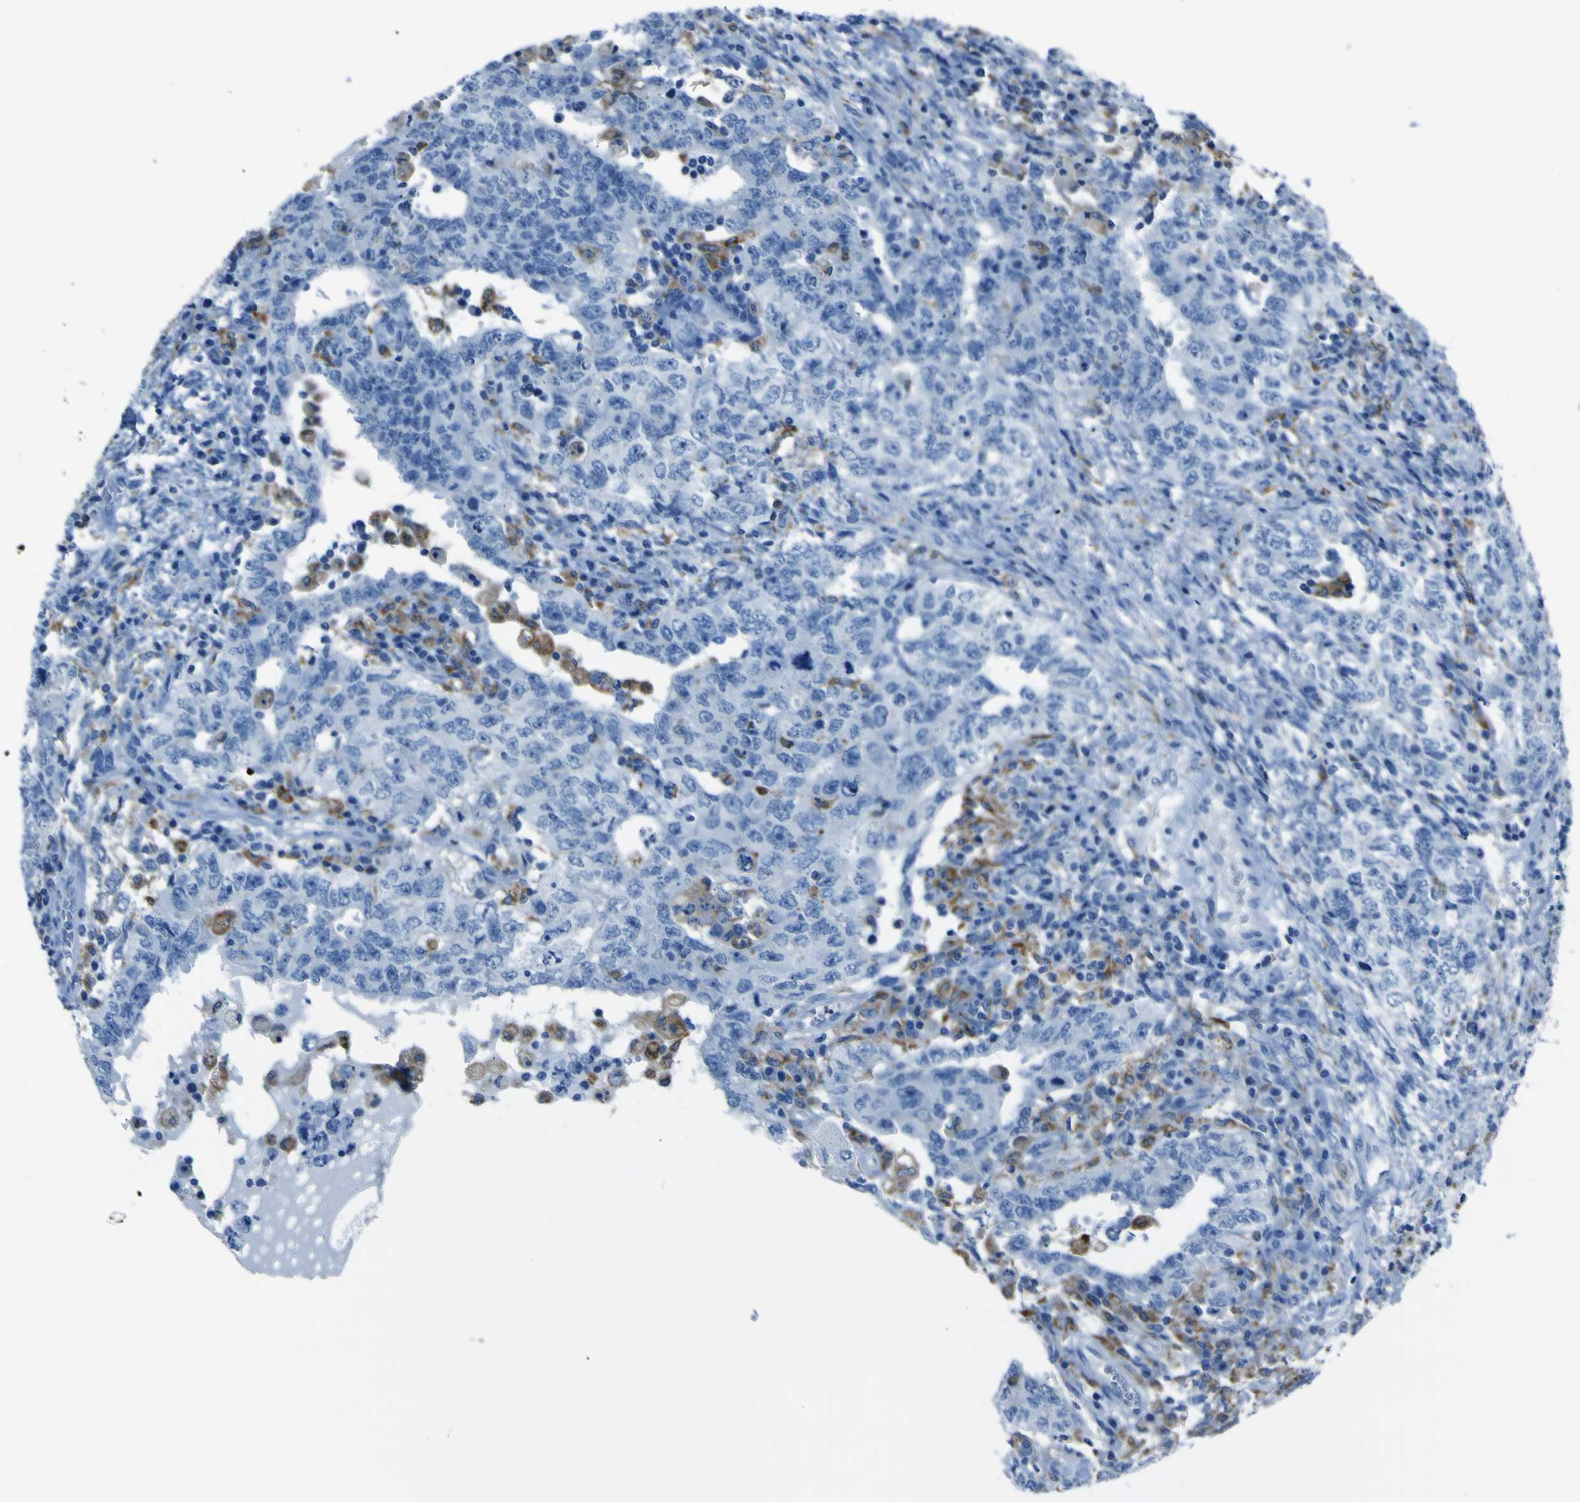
{"staining": {"intensity": "moderate", "quantity": "<25%", "location": "cytoplasmic/membranous"}, "tissue": "testis cancer", "cell_type": "Tumor cells", "image_type": "cancer", "snomed": [{"axis": "morphology", "description": "Carcinoma, Embryonal, NOS"}, {"axis": "topography", "description": "Testis"}], "caption": "The image demonstrates staining of embryonal carcinoma (testis), revealing moderate cytoplasmic/membranous protein expression (brown color) within tumor cells.", "gene": "ACSL1", "patient": {"sex": "male", "age": 26}}